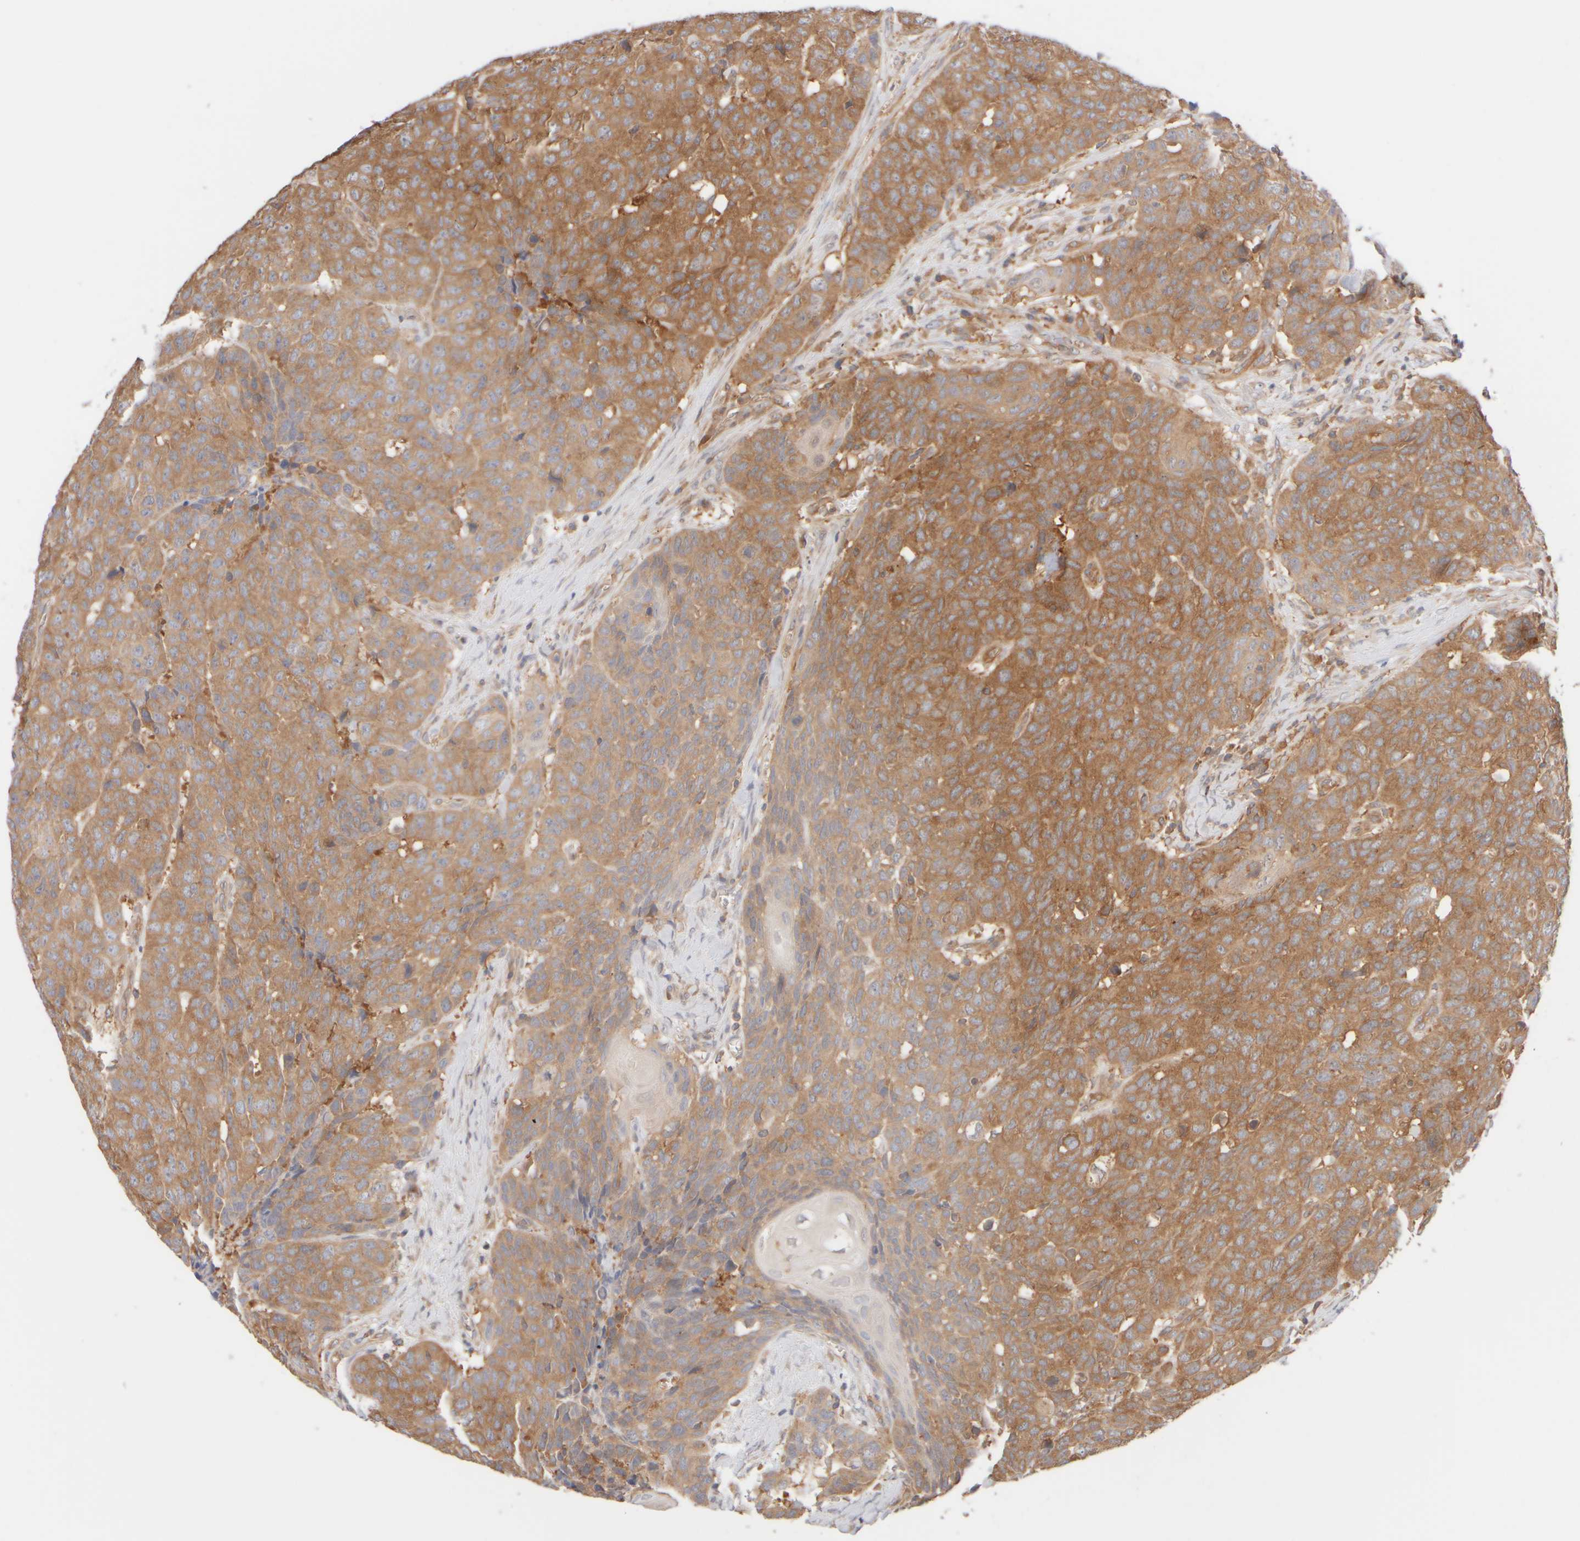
{"staining": {"intensity": "moderate", "quantity": ">75%", "location": "cytoplasmic/membranous"}, "tissue": "head and neck cancer", "cell_type": "Tumor cells", "image_type": "cancer", "snomed": [{"axis": "morphology", "description": "Squamous cell carcinoma, NOS"}, {"axis": "topography", "description": "Head-Neck"}], "caption": "The micrograph shows staining of head and neck cancer, revealing moderate cytoplasmic/membranous protein positivity (brown color) within tumor cells. (DAB (3,3'-diaminobenzidine) = brown stain, brightfield microscopy at high magnification).", "gene": "RABEP1", "patient": {"sex": "male", "age": 66}}